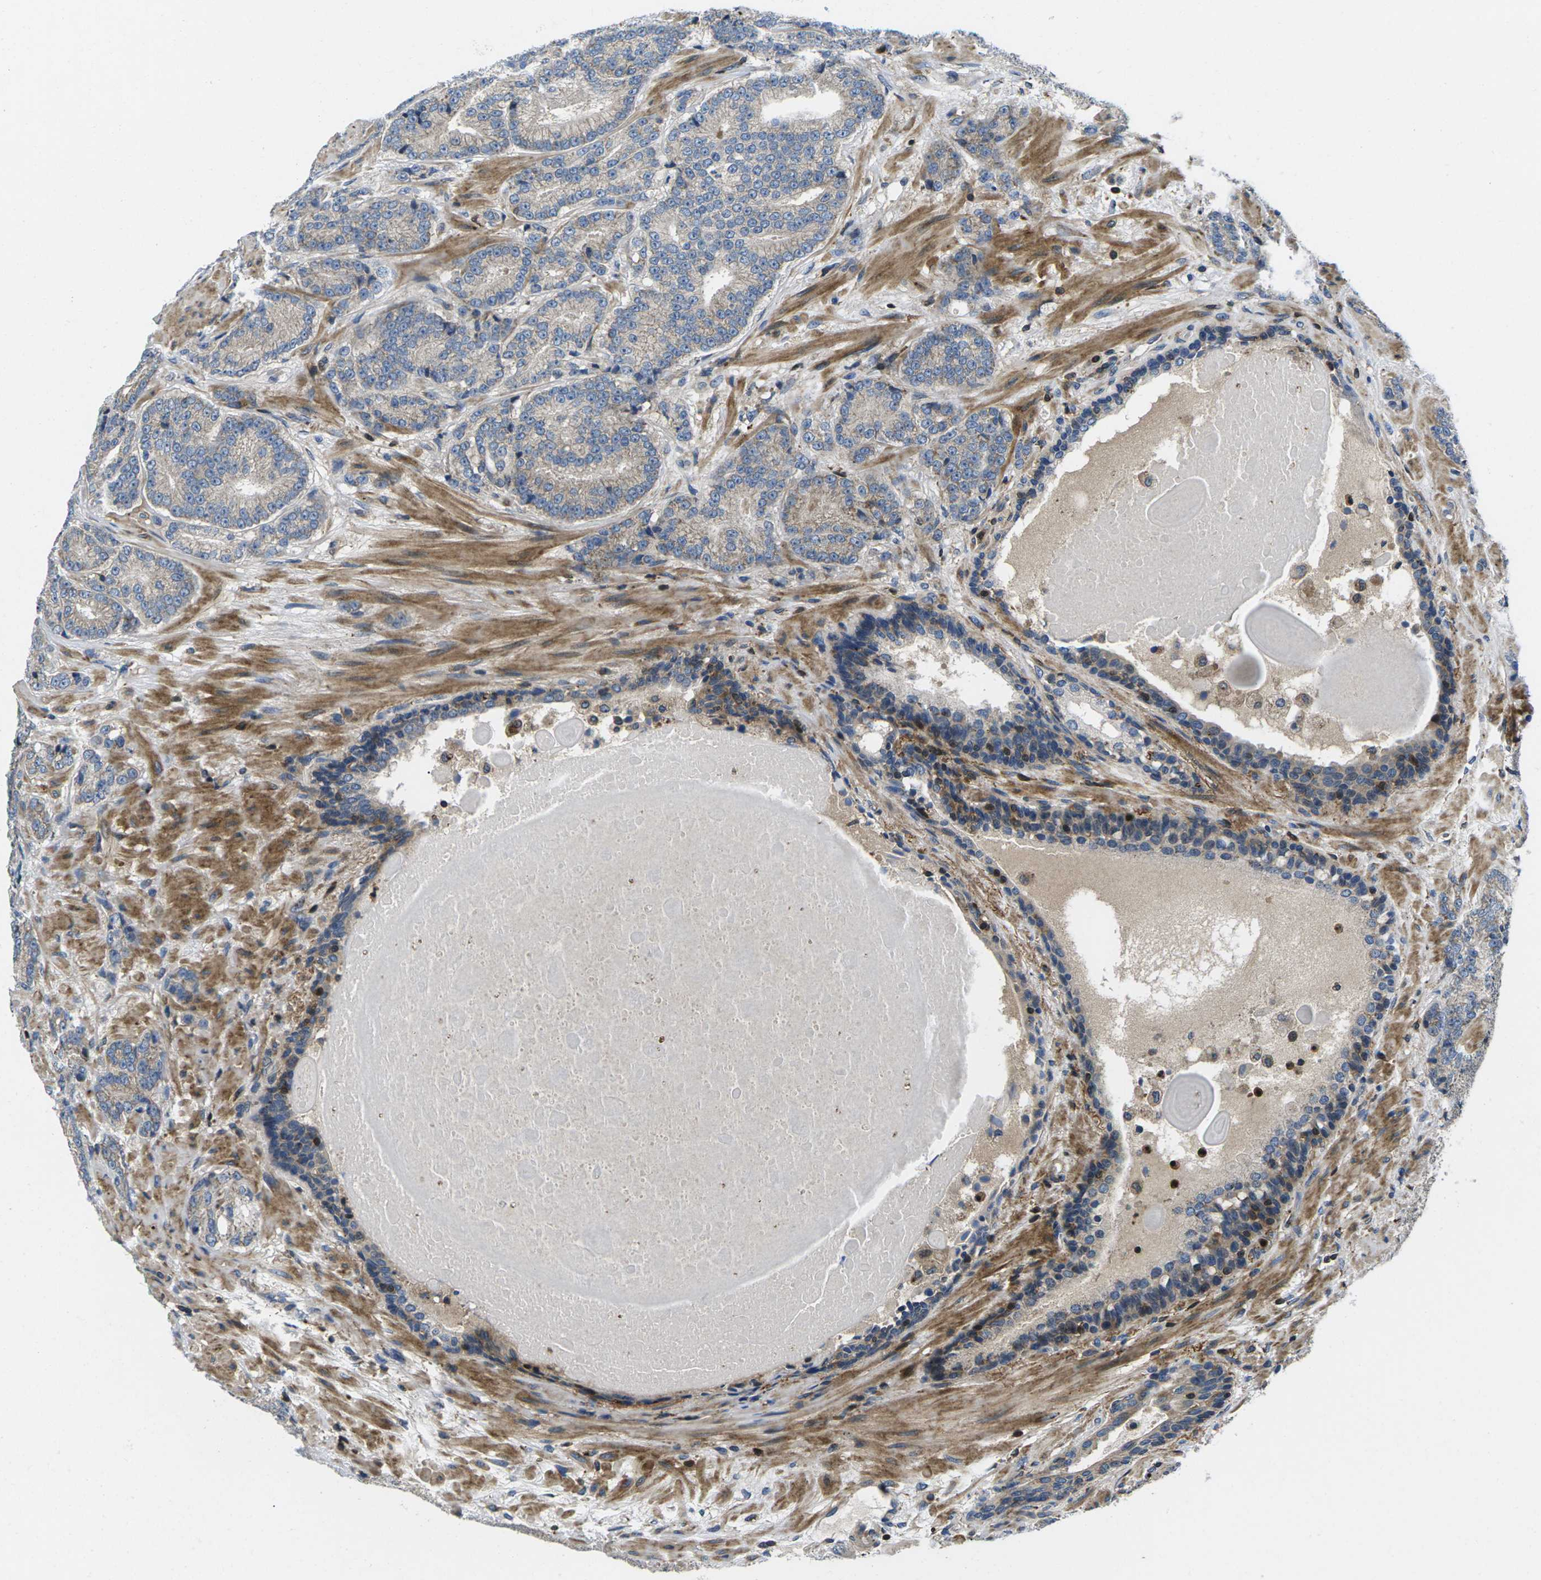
{"staining": {"intensity": "weak", "quantity": ">75%", "location": "cytoplasmic/membranous"}, "tissue": "prostate cancer", "cell_type": "Tumor cells", "image_type": "cancer", "snomed": [{"axis": "morphology", "description": "Adenocarcinoma, High grade"}, {"axis": "topography", "description": "Prostate"}], "caption": "This is a histology image of immunohistochemistry staining of prostate adenocarcinoma (high-grade), which shows weak staining in the cytoplasmic/membranous of tumor cells.", "gene": "PLCE1", "patient": {"sex": "male", "age": 61}}